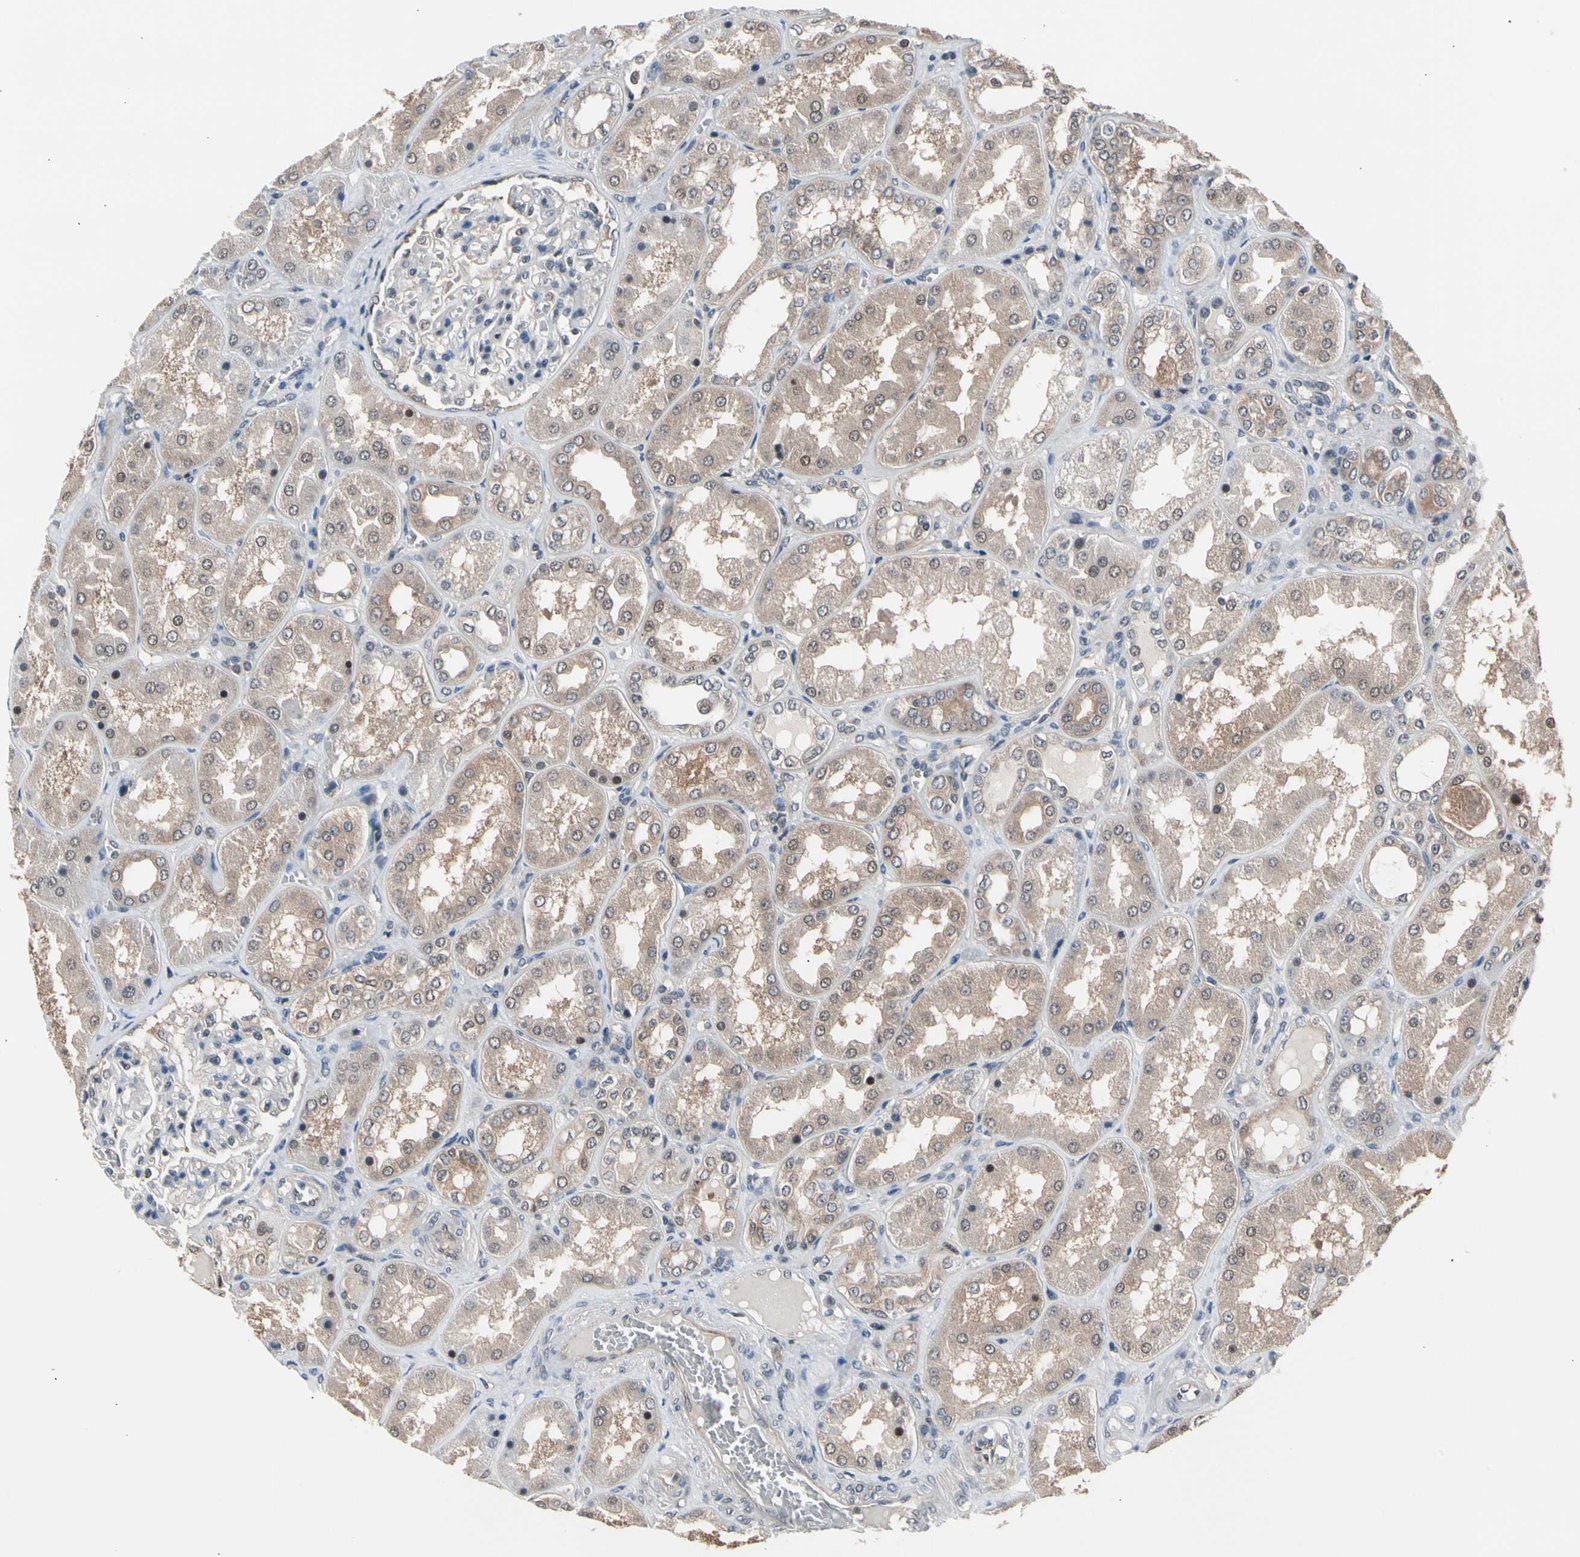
{"staining": {"intensity": "weak", "quantity": "25%-75%", "location": "cytoplasmic/membranous,nuclear"}, "tissue": "kidney", "cell_type": "Cells in glomeruli", "image_type": "normal", "snomed": [{"axis": "morphology", "description": "Normal tissue, NOS"}, {"axis": "topography", "description": "Kidney"}], "caption": "Protein expression analysis of normal human kidney reveals weak cytoplasmic/membranous,nuclear staining in about 25%-75% of cells in glomeruli. The protein of interest is stained brown, and the nuclei are stained in blue (DAB IHC with brightfield microscopy, high magnification).", "gene": "ENSG00000256646", "patient": {"sex": "female", "age": 56}}